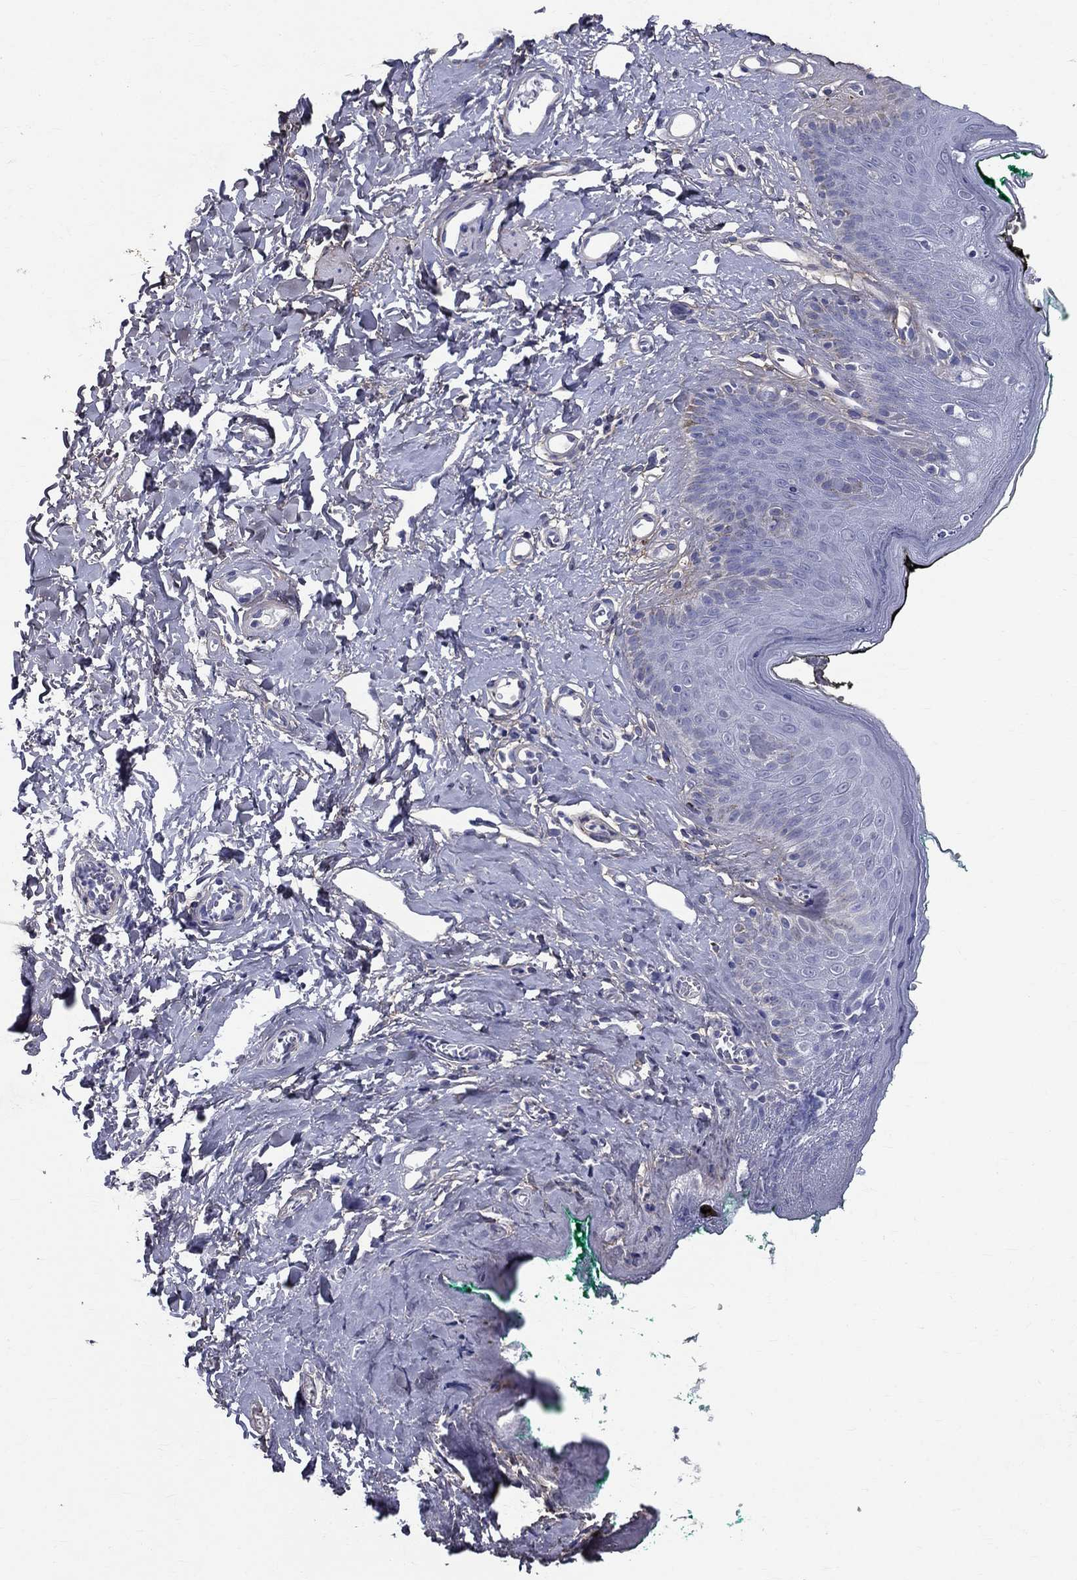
{"staining": {"intensity": "negative", "quantity": "none", "location": "none"}, "tissue": "skin", "cell_type": "Epidermal cells", "image_type": "normal", "snomed": [{"axis": "morphology", "description": "Normal tissue, NOS"}, {"axis": "topography", "description": "Vulva"}], "caption": "Immunohistochemistry of unremarkable human skin exhibits no expression in epidermal cells.", "gene": "ANXA10", "patient": {"sex": "female", "age": 66}}